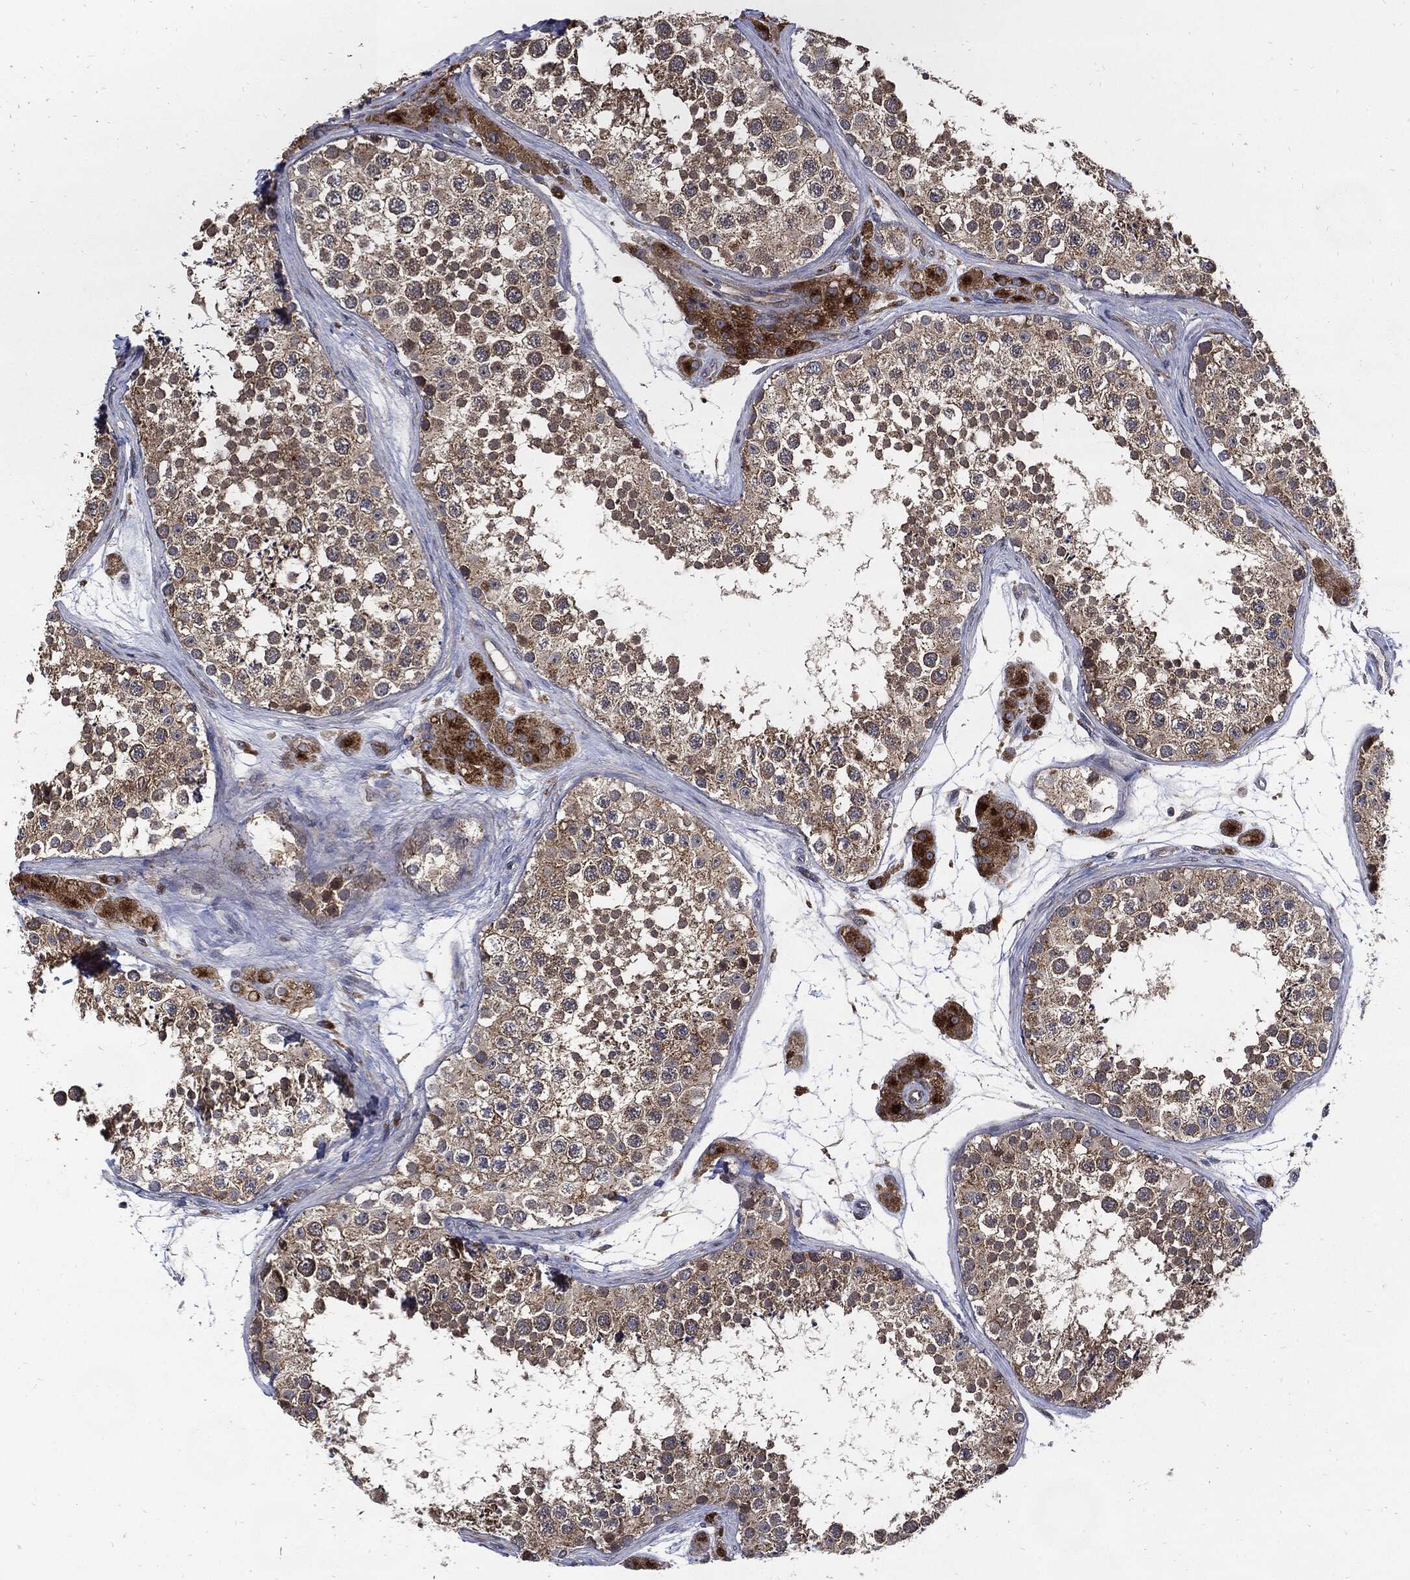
{"staining": {"intensity": "moderate", "quantity": "25%-75%", "location": "cytoplasmic/membranous"}, "tissue": "testis", "cell_type": "Cells in seminiferous ducts", "image_type": "normal", "snomed": [{"axis": "morphology", "description": "Normal tissue, NOS"}, {"axis": "topography", "description": "Testis"}], "caption": "Immunohistochemistry (DAB (3,3'-diaminobenzidine)) staining of normal human testis displays moderate cytoplasmic/membranous protein staining in about 25%-75% of cells in seminiferous ducts.", "gene": "SLC31A2", "patient": {"sex": "male", "age": 41}}